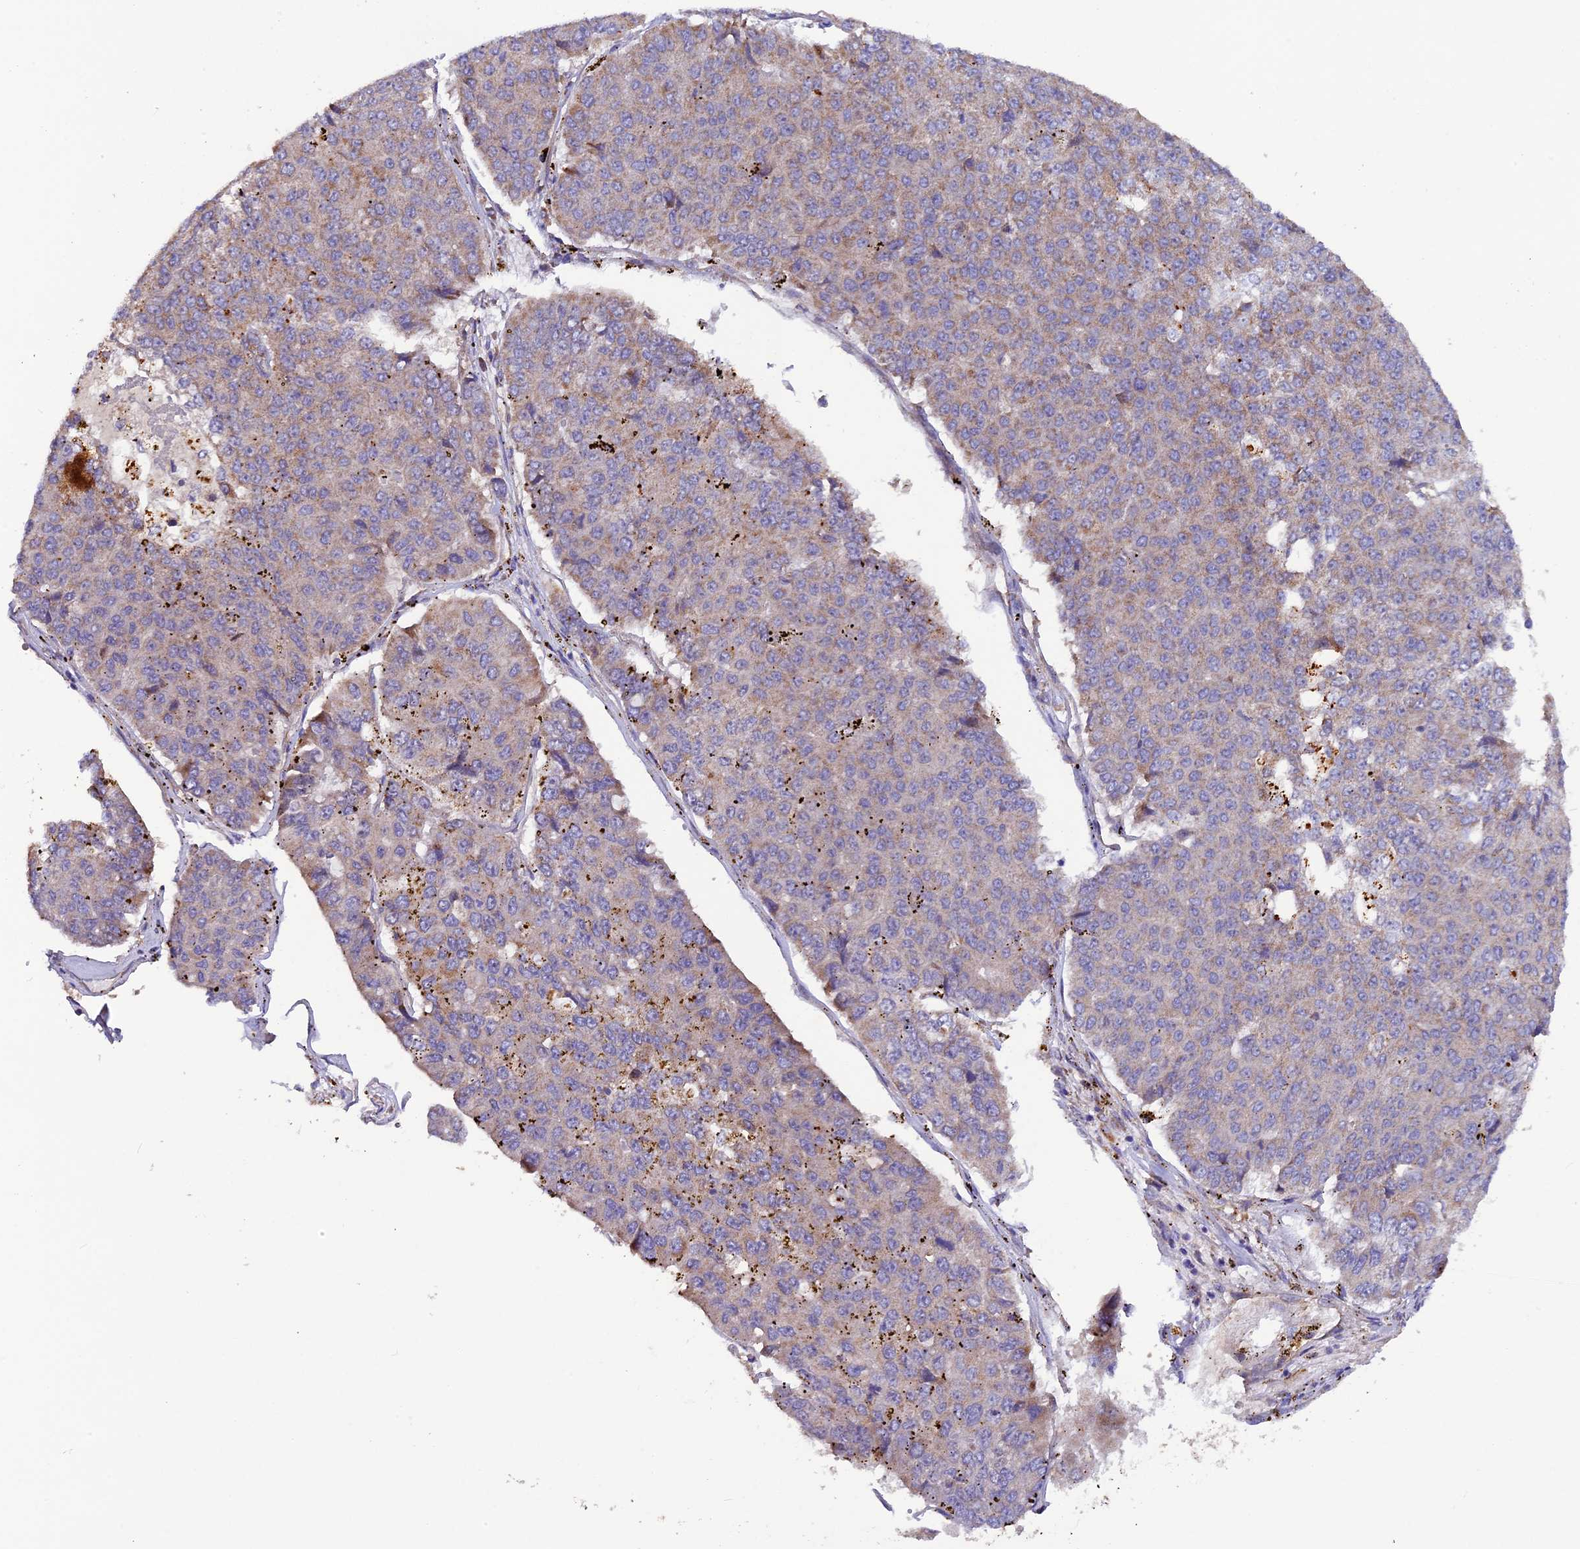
{"staining": {"intensity": "moderate", "quantity": "25%-75%", "location": "cytoplasmic/membranous"}, "tissue": "pancreatic cancer", "cell_type": "Tumor cells", "image_type": "cancer", "snomed": [{"axis": "morphology", "description": "Adenocarcinoma, NOS"}, {"axis": "topography", "description": "Pancreas"}], "caption": "Adenocarcinoma (pancreatic) stained with DAB IHC exhibits medium levels of moderate cytoplasmic/membranous staining in approximately 25%-75% of tumor cells. (Stains: DAB in brown, nuclei in blue, Microscopy: brightfield microscopy at high magnification).", "gene": "DUS3L", "patient": {"sex": "male", "age": 50}}